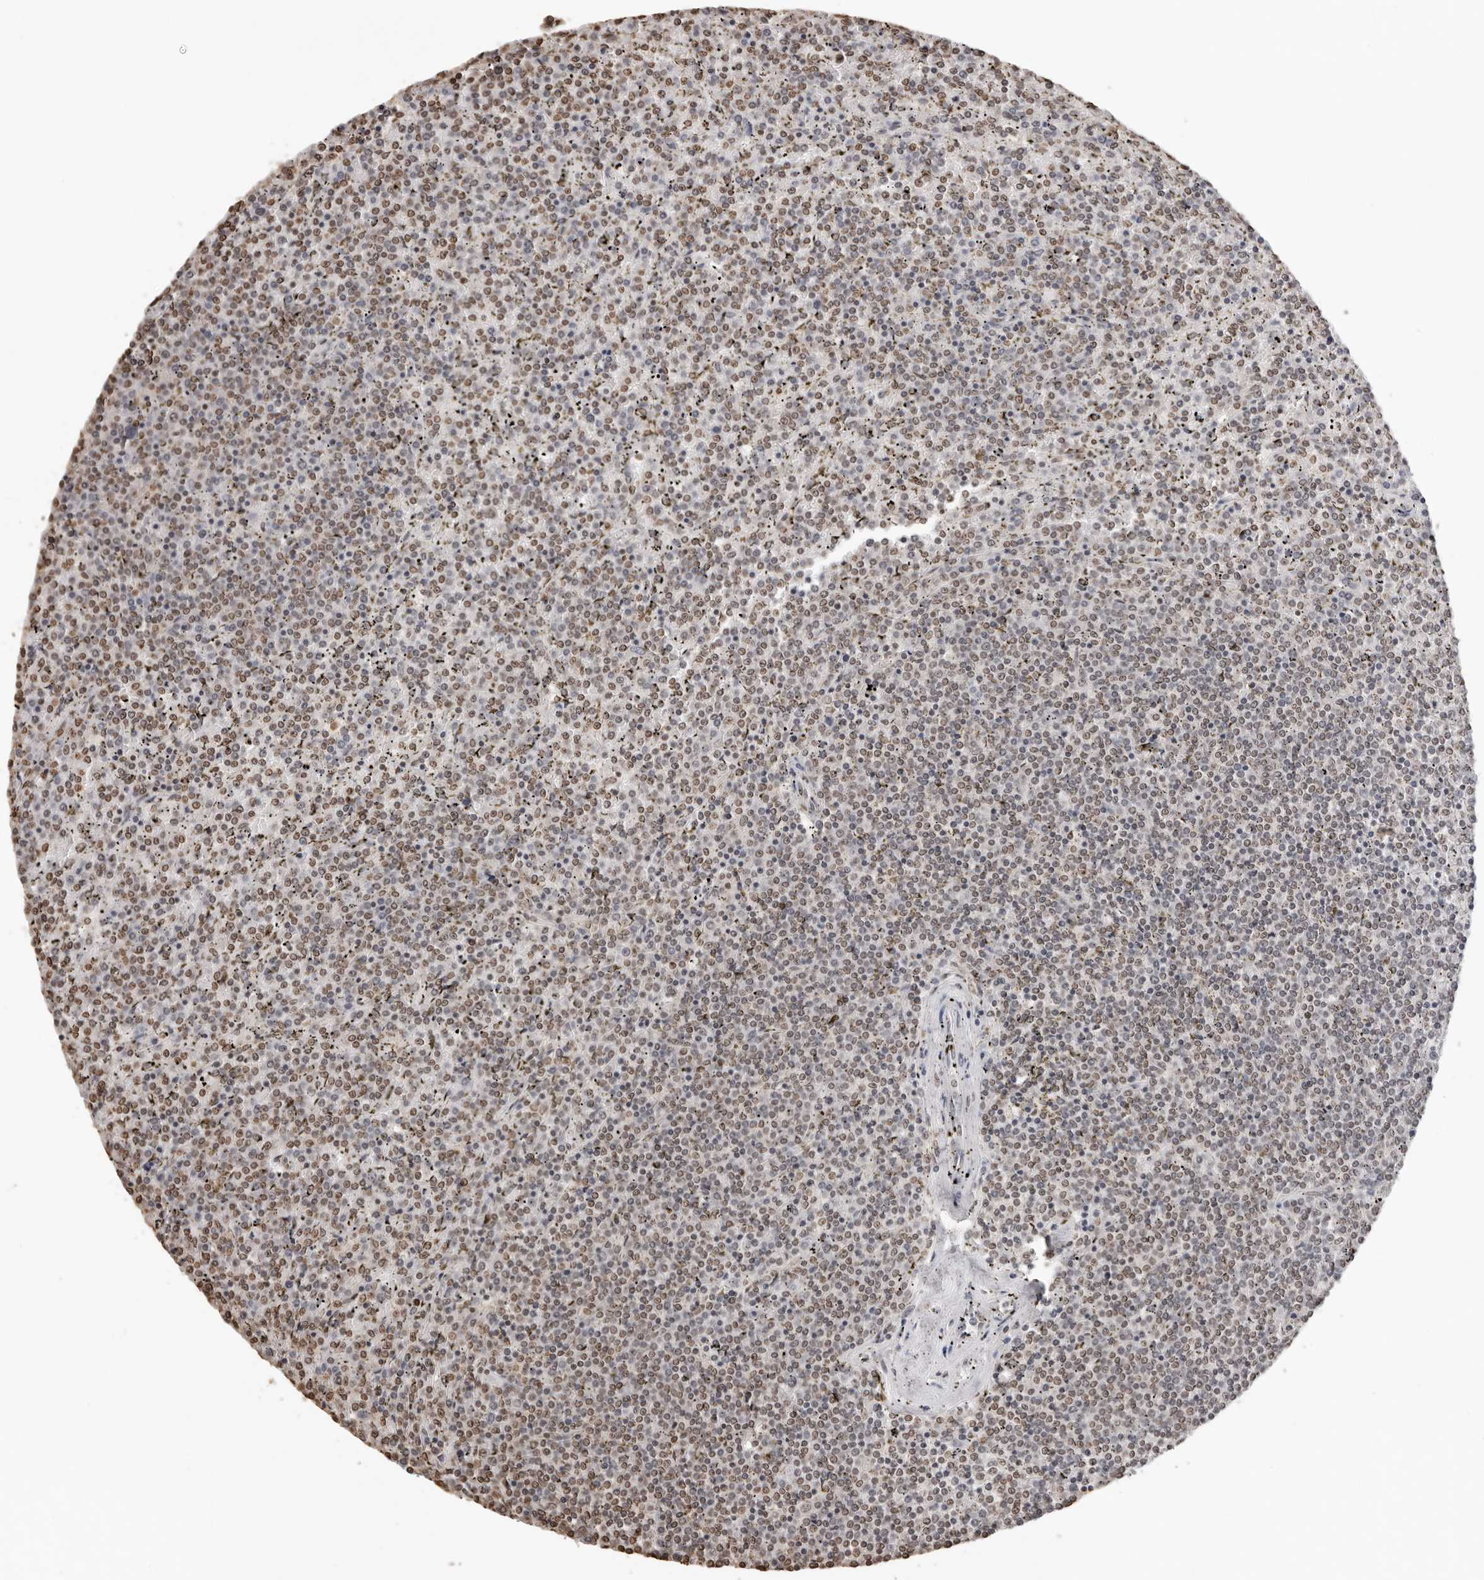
{"staining": {"intensity": "moderate", "quantity": ">75%", "location": "nuclear"}, "tissue": "lymphoma", "cell_type": "Tumor cells", "image_type": "cancer", "snomed": [{"axis": "morphology", "description": "Malignant lymphoma, non-Hodgkin's type, Low grade"}, {"axis": "topography", "description": "Spleen"}], "caption": "High-magnification brightfield microscopy of lymphoma stained with DAB (brown) and counterstained with hematoxylin (blue). tumor cells exhibit moderate nuclear staining is present in about>75% of cells. (DAB IHC, brown staining for protein, blue staining for nuclei).", "gene": "OLIG3", "patient": {"sex": "female", "age": 19}}